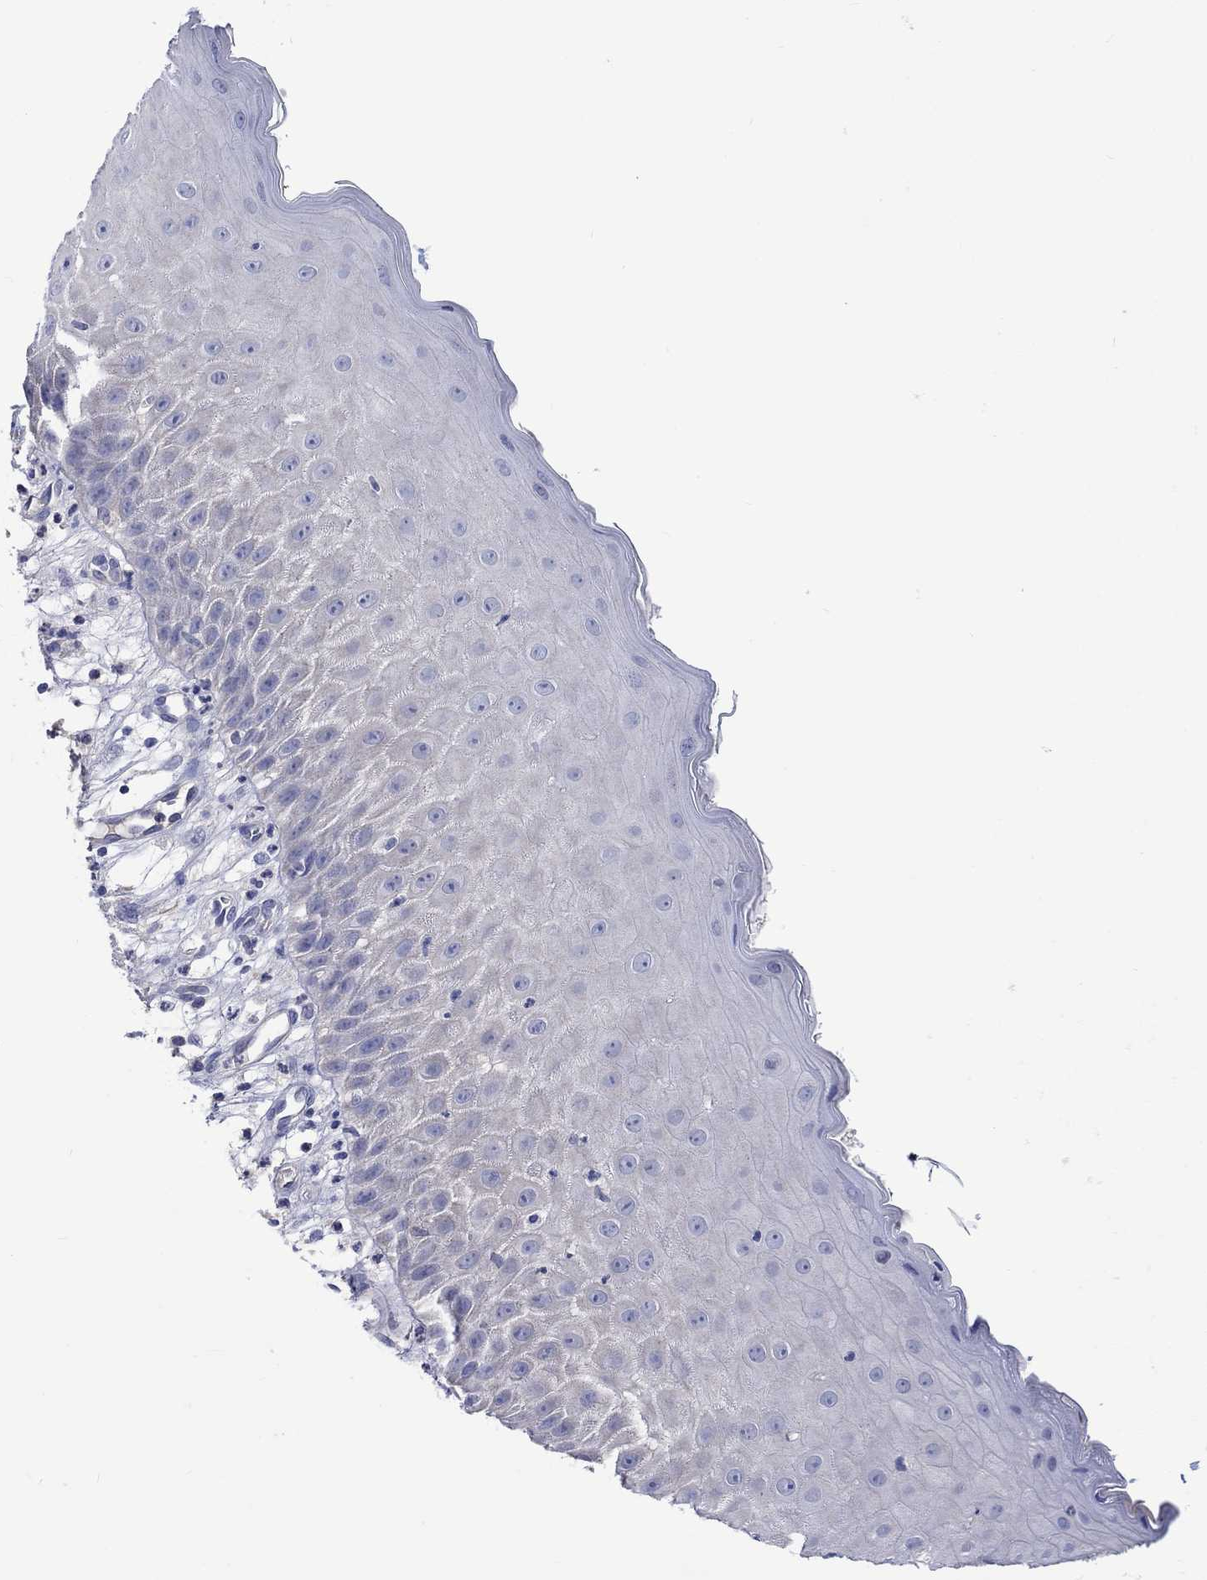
{"staining": {"intensity": "negative", "quantity": "none", "location": "none"}, "tissue": "skin cancer", "cell_type": "Tumor cells", "image_type": "cancer", "snomed": [{"axis": "morphology", "description": "Normal tissue, NOS"}, {"axis": "morphology", "description": "Squamous cell carcinoma, NOS"}, {"axis": "topography", "description": "Skin"}], "caption": "This is an immunohistochemistry (IHC) image of squamous cell carcinoma (skin). There is no staining in tumor cells.", "gene": "TOMM20L", "patient": {"sex": "male", "age": 79}}